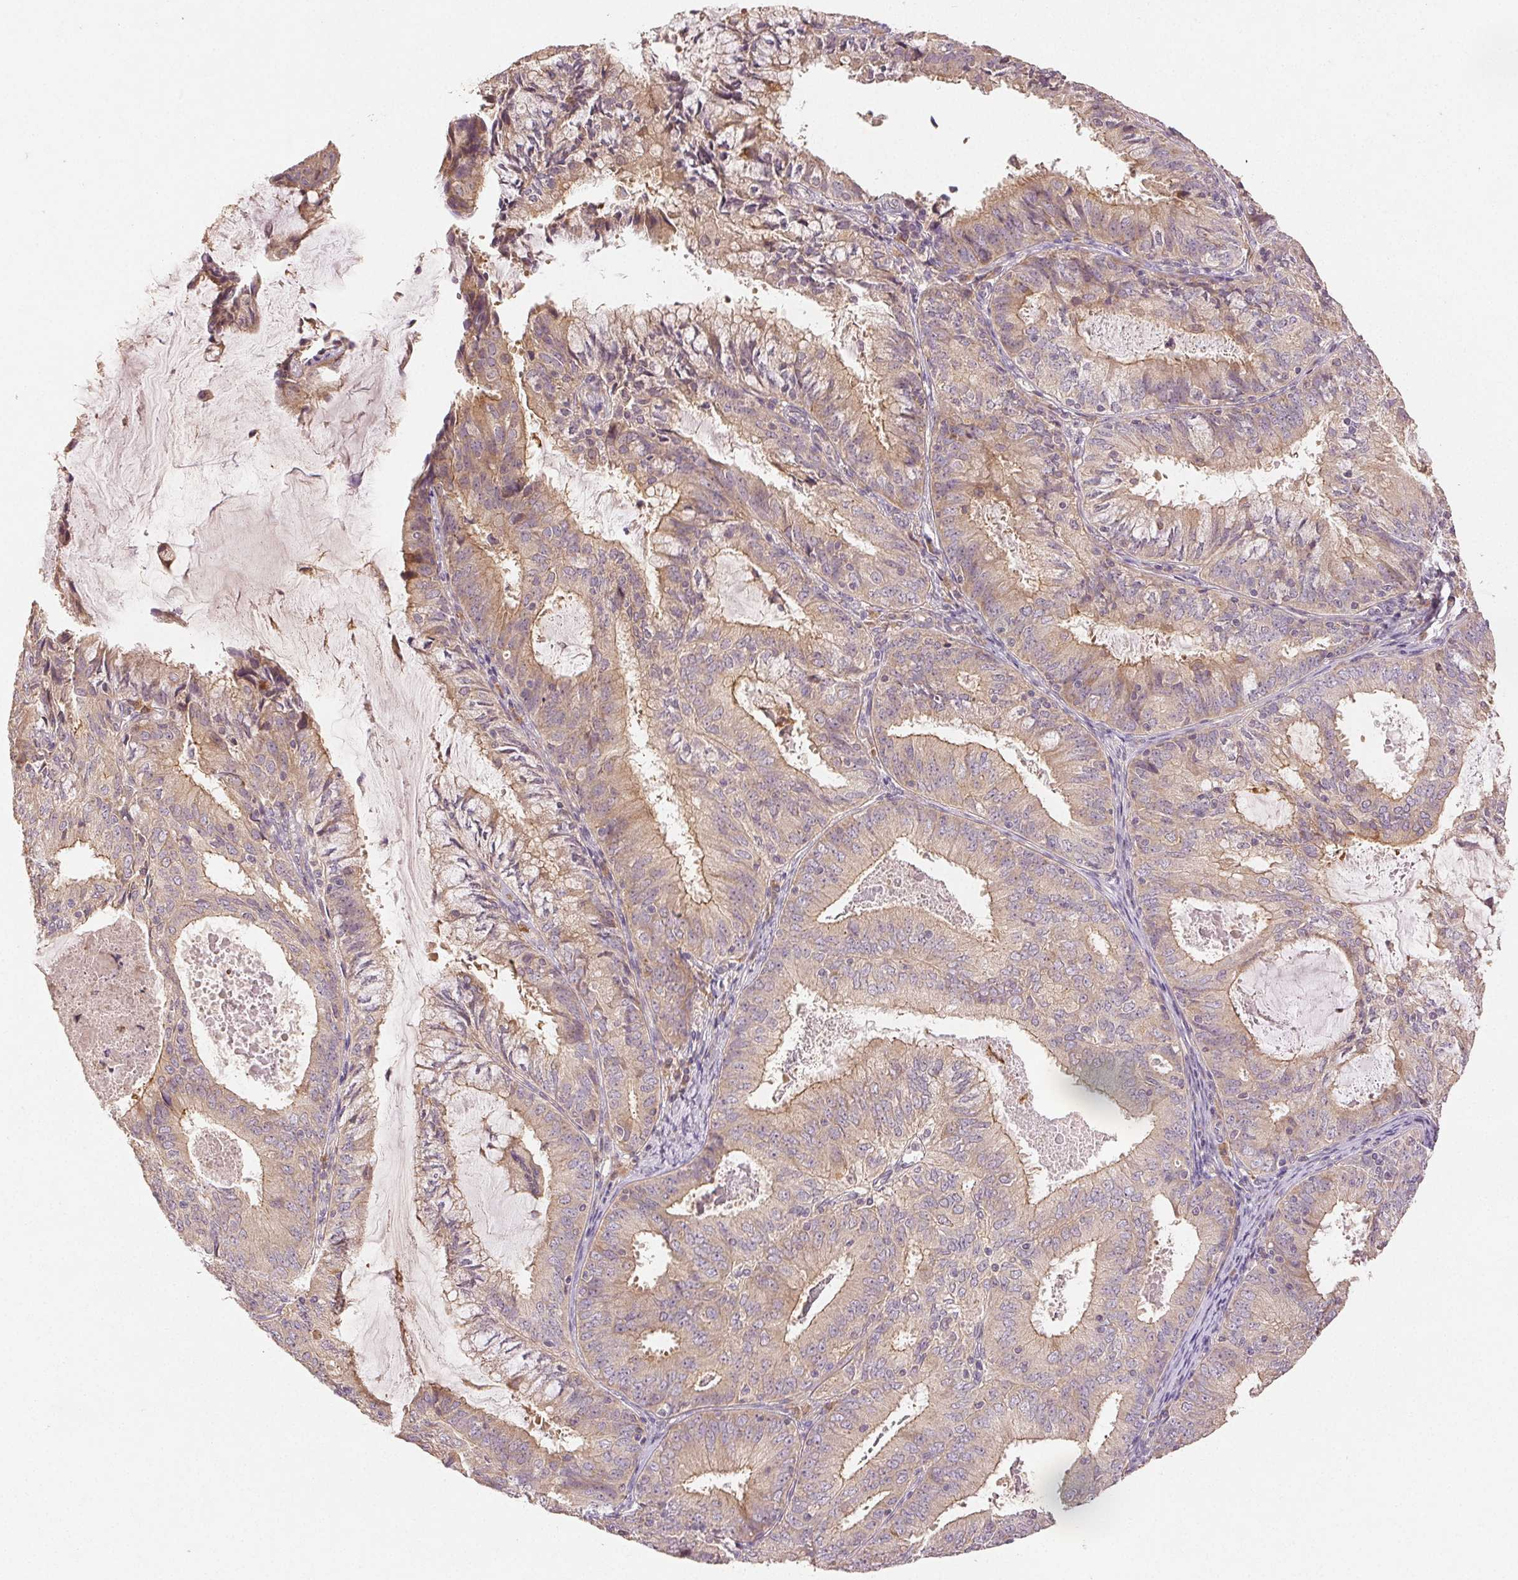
{"staining": {"intensity": "weak", "quantity": "25%-75%", "location": "cytoplasmic/membranous"}, "tissue": "endometrial cancer", "cell_type": "Tumor cells", "image_type": "cancer", "snomed": [{"axis": "morphology", "description": "Adenocarcinoma, NOS"}, {"axis": "topography", "description": "Endometrium"}], "caption": "Weak cytoplasmic/membranous staining is identified in about 25%-75% of tumor cells in adenocarcinoma (endometrial). The staining is performed using DAB brown chromogen to label protein expression. The nuclei are counter-stained blue using hematoxylin.", "gene": "YIF1B", "patient": {"sex": "female", "age": 57}}